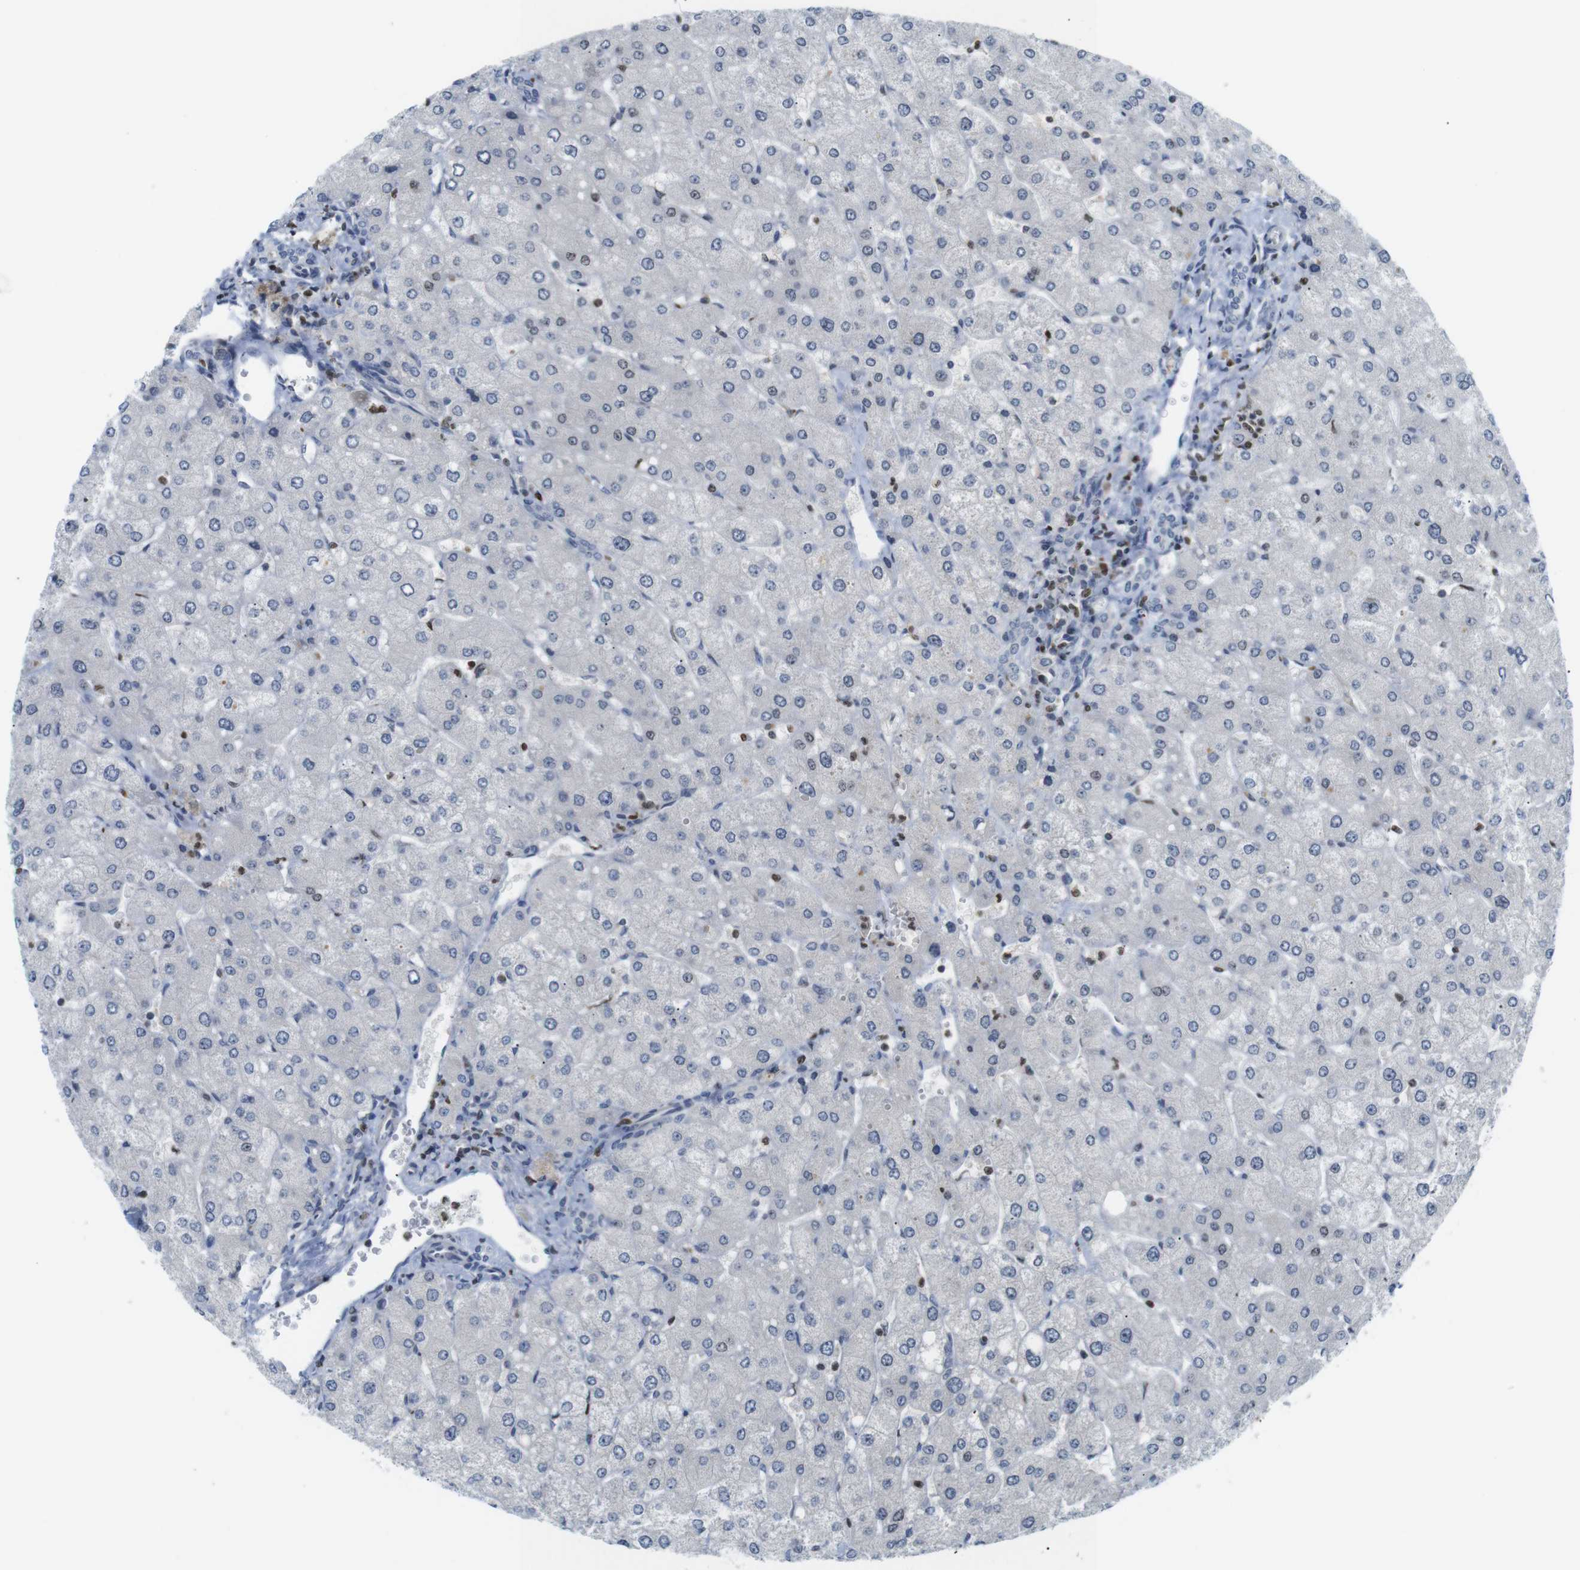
{"staining": {"intensity": "negative", "quantity": "none", "location": "none"}, "tissue": "liver", "cell_type": "Cholangiocytes", "image_type": "normal", "snomed": [{"axis": "morphology", "description": "Normal tissue, NOS"}, {"axis": "topography", "description": "Liver"}], "caption": "Cholangiocytes show no significant protein positivity in benign liver. Nuclei are stained in blue.", "gene": "MBD1", "patient": {"sex": "male", "age": 55}}